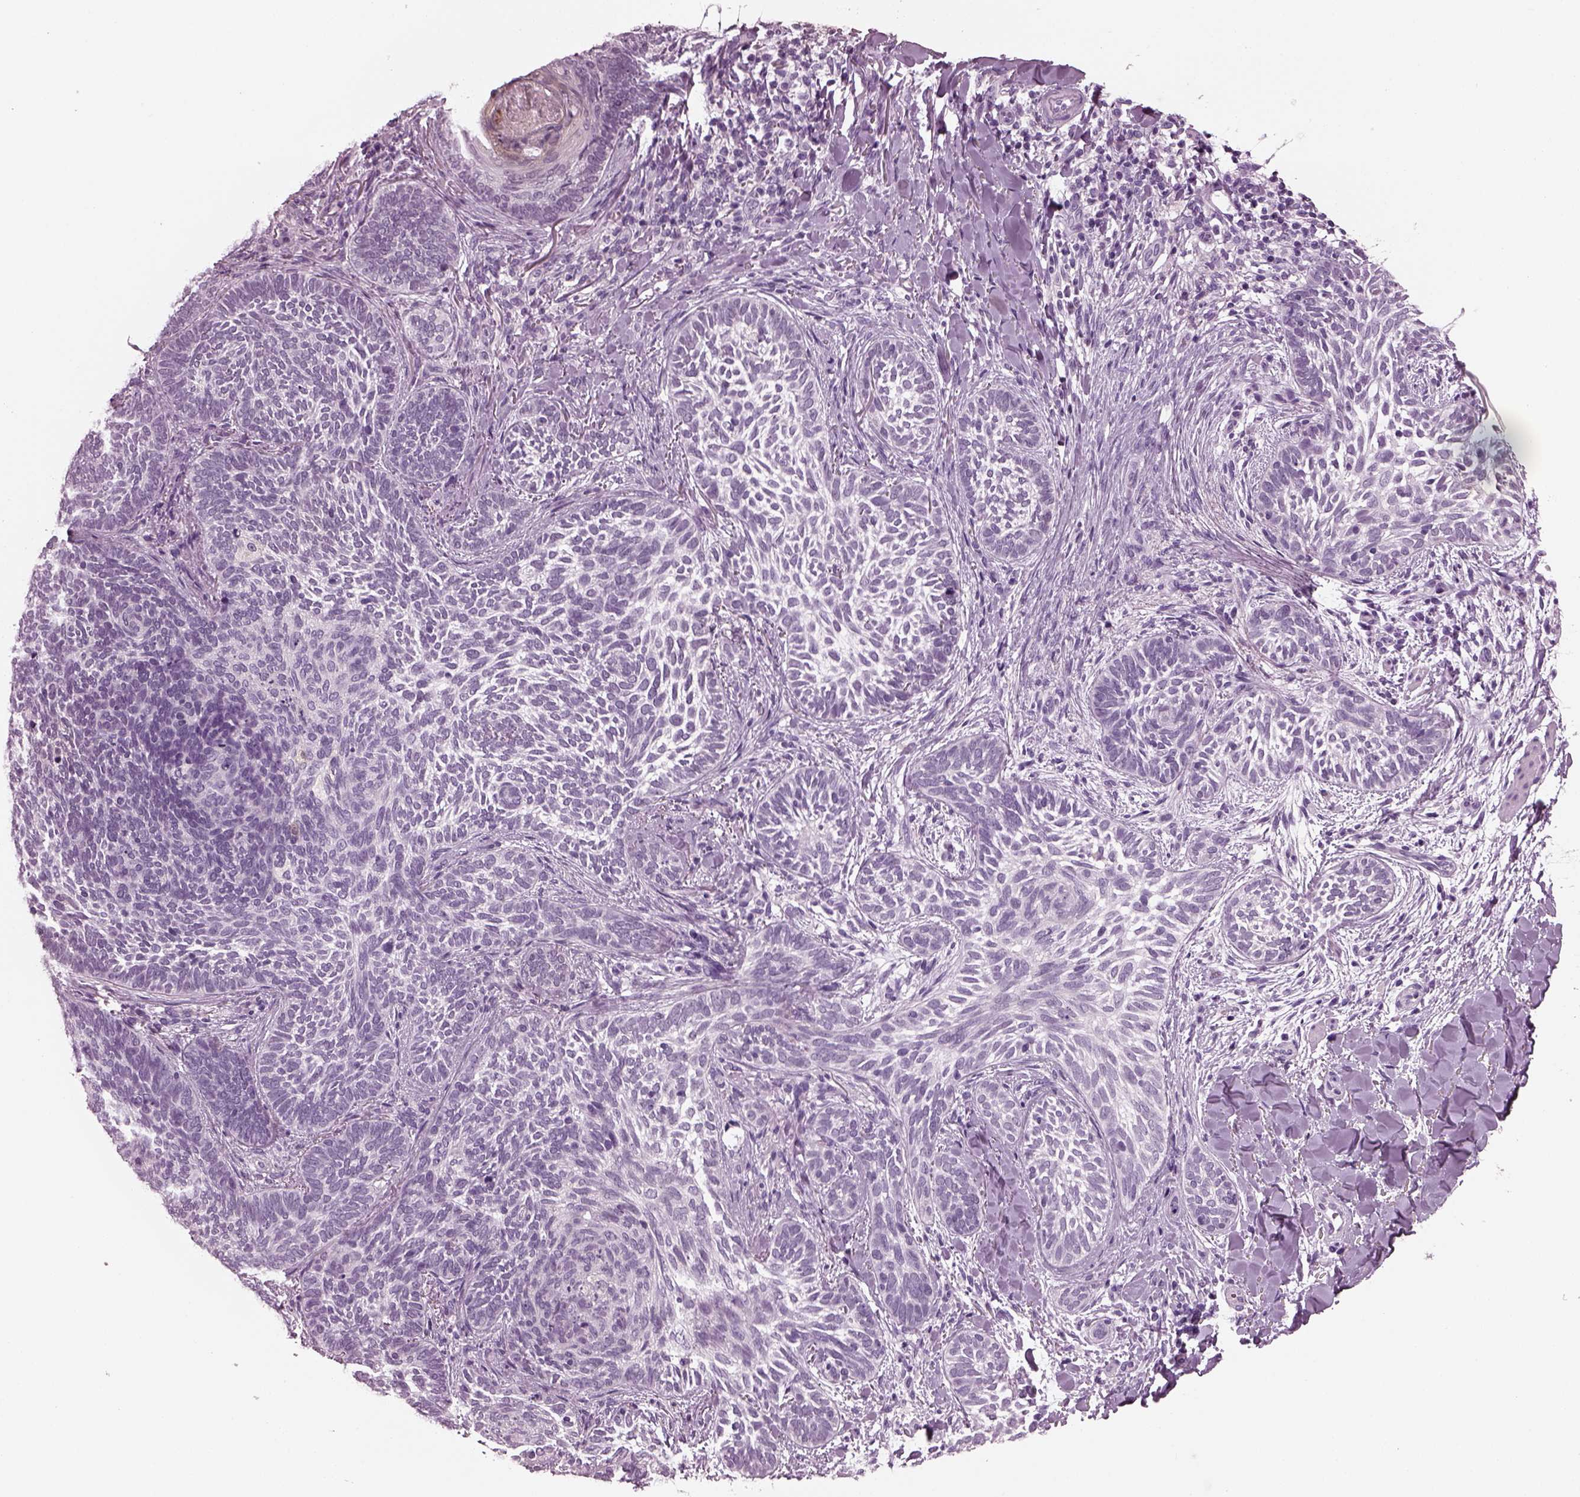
{"staining": {"intensity": "negative", "quantity": "none", "location": "none"}, "tissue": "skin cancer", "cell_type": "Tumor cells", "image_type": "cancer", "snomed": [{"axis": "morphology", "description": "Normal tissue, NOS"}, {"axis": "morphology", "description": "Basal cell carcinoma"}, {"axis": "topography", "description": "Skin"}], "caption": "Tumor cells are negative for brown protein staining in skin cancer.", "gene": "SLC6A17", "patient": {"sex": "male", "age": 46}}